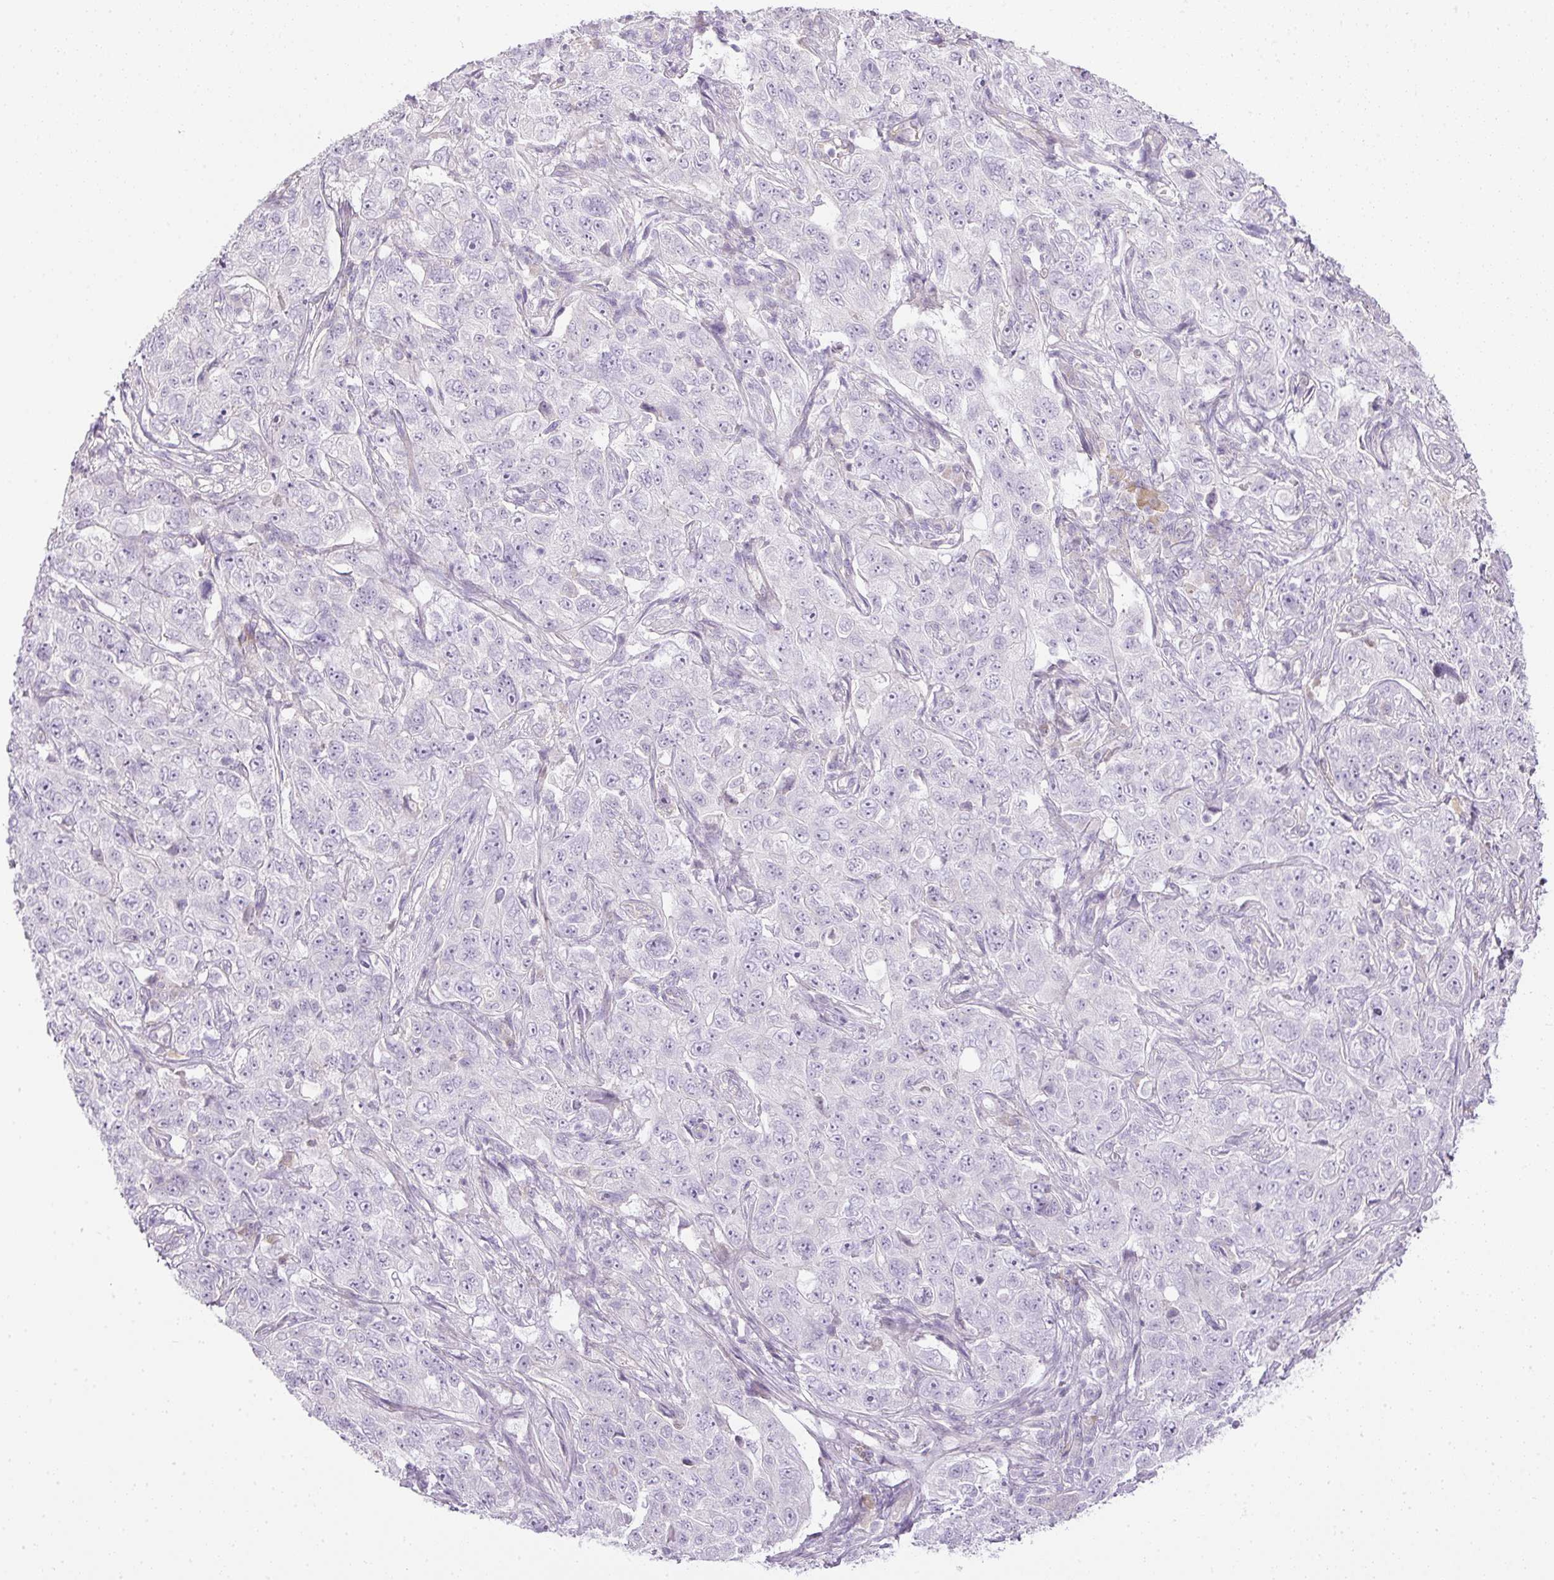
{"staining": {"intensity": "negative", "quantity": "none", "location": "none"}, "tissue": "pancreatic cancer", "cell_type": "Tumor cells", "image_type": "cancer", "snomed": [{"axis": "morphology", "description": "Adenocarcinoma, NOS"}, {"axis": "topography", "description": "Pancreas"}], "caption": "Photomicrograph shows no significant protein staining in tumor cells of pancreatic cancer.", "gene": "RAX2", "patient": {"sex": "male", "age": 68}}